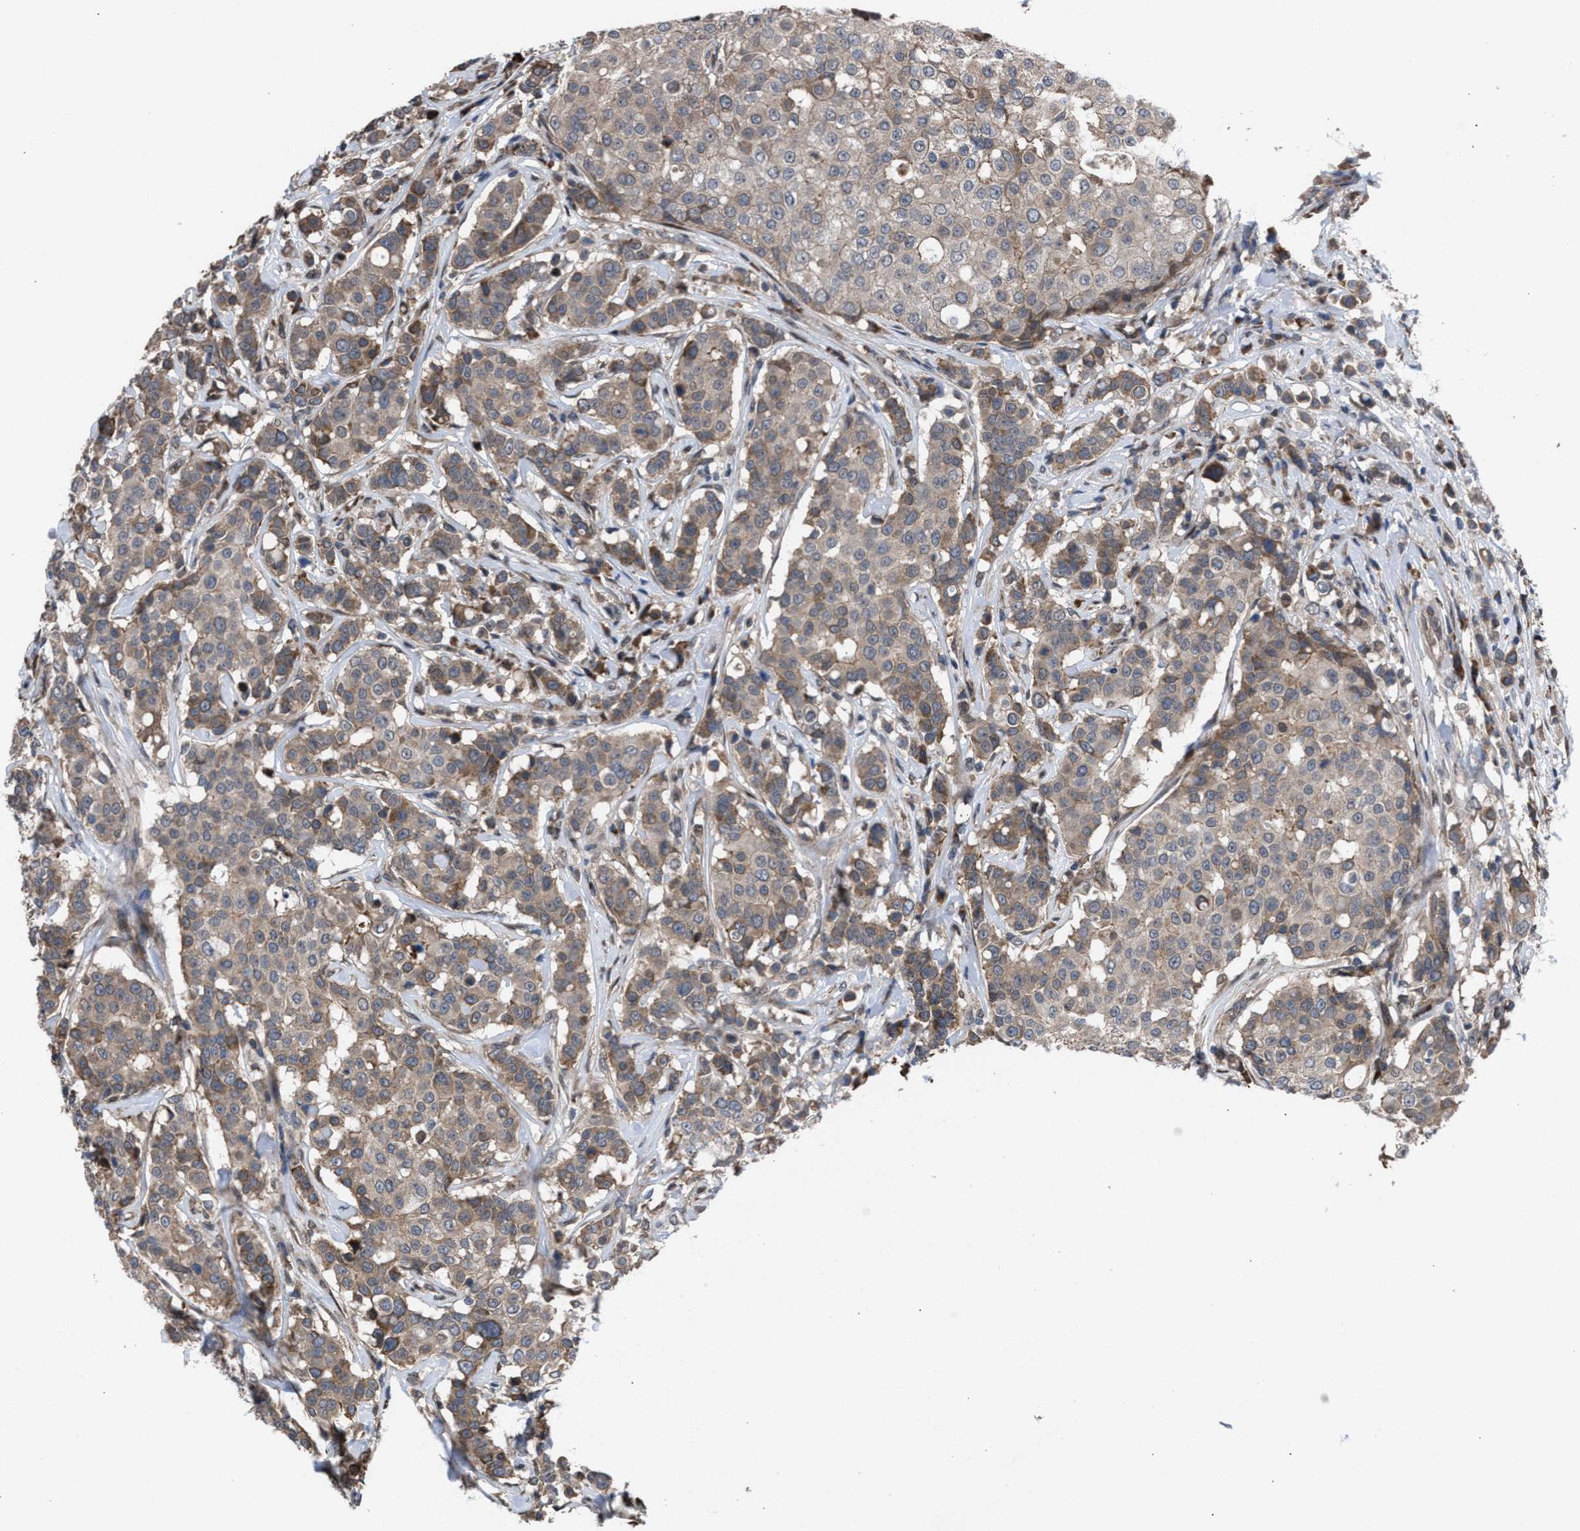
{"staining": {"intensity": "weak", "quantity": ">75%", "location": "cytoplasmic/membranous"}, "tissue": "breast cancer", "cell_type": "Tumor cells", "image_type": "cancer", "snomed": [{"axis": "morphology", "description": "Duct carcinoma"}, {"axis": "topography", "description": "Breast"}], "caption": "Weak cytoplasmic/membranous protein positivity is appreciated in about >75% of tumor cells in breast invasive ductal carcinoma.", "gene": "TP53BP2", "patient": {"sex": "female", "age": 27}}